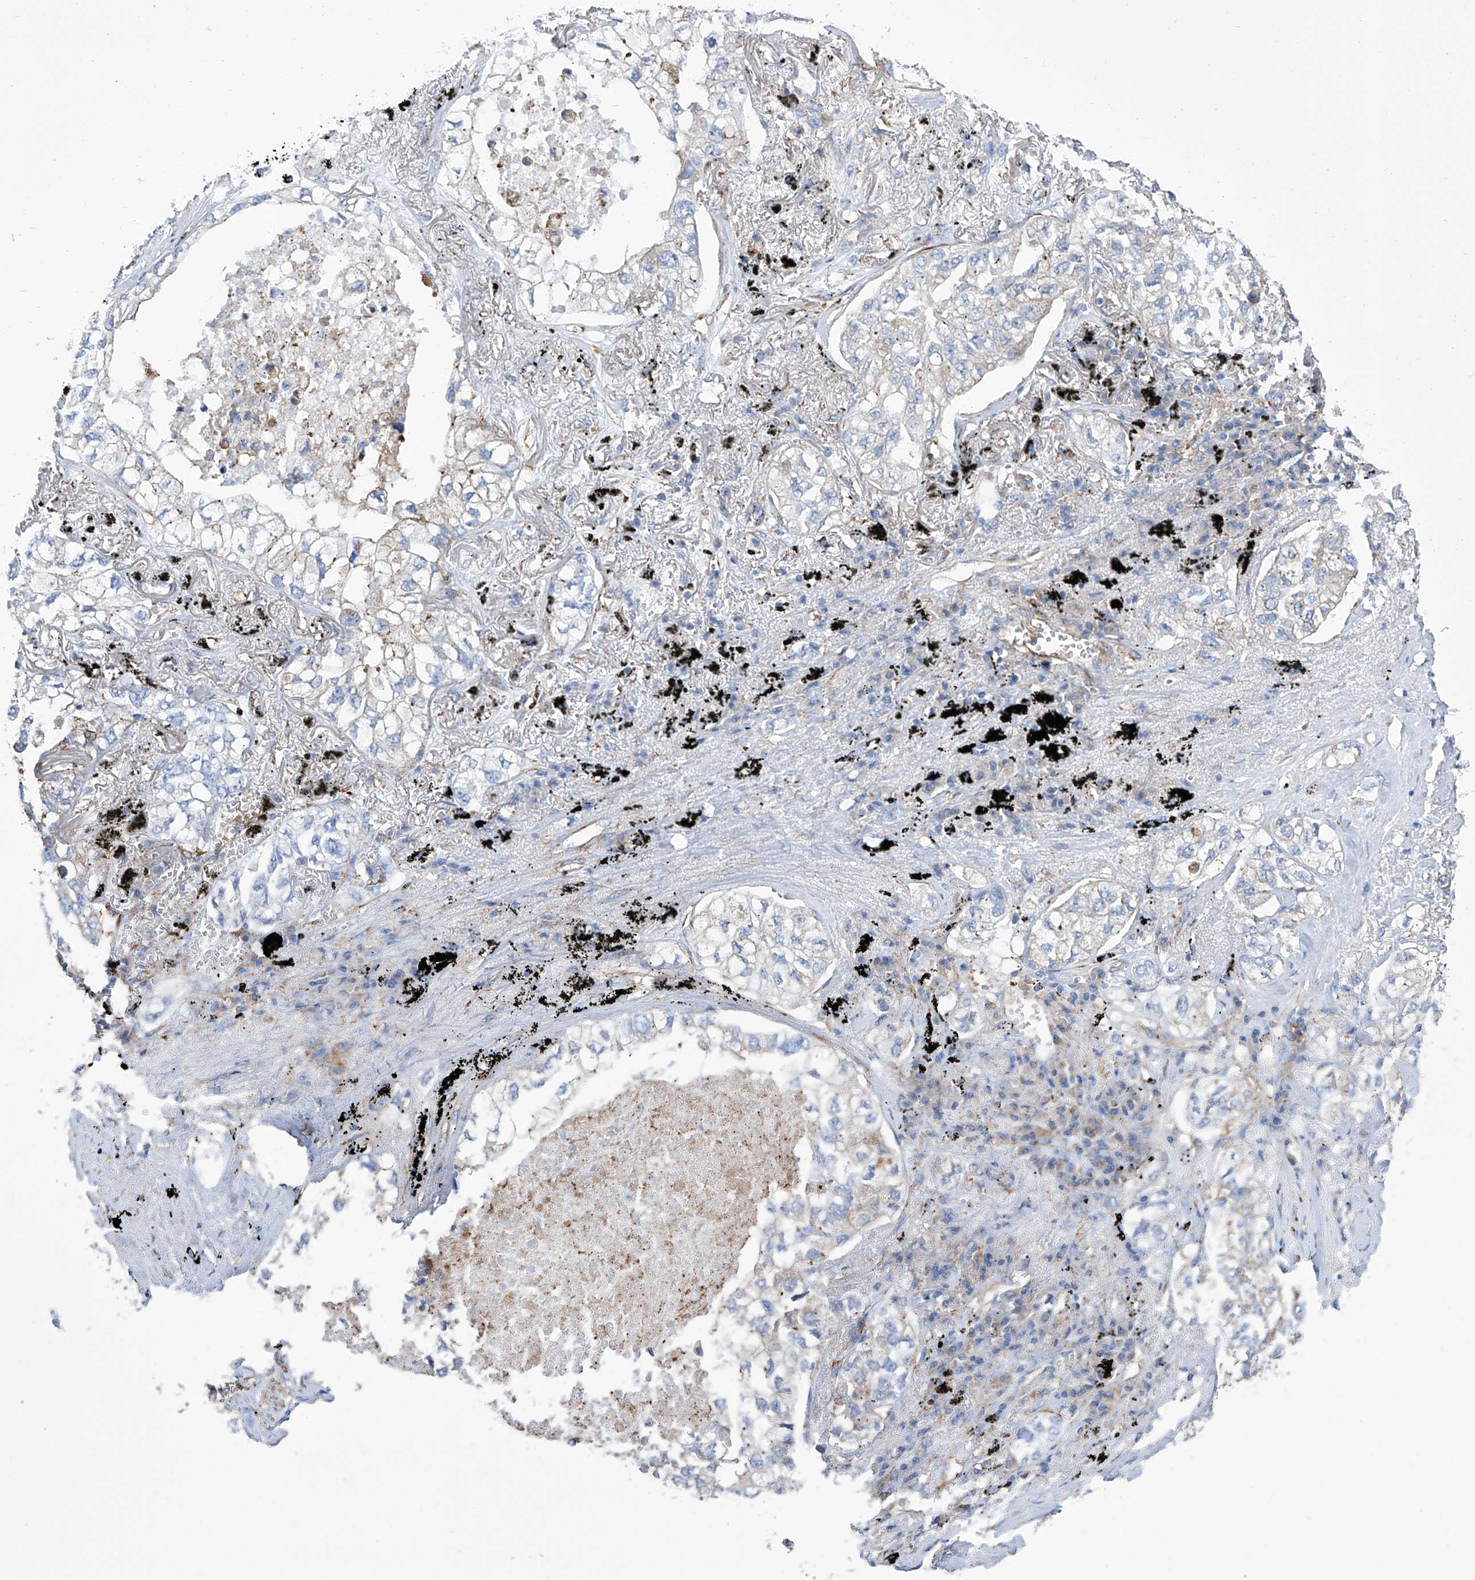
{"staining": {"intensity": "negative", "quantity": "none", "location": "none"}, "tissue": "lung cancer", "cell_type": "Tumor cells", "image_type": "cancer", "snomed": [{"axis": "morphology", "description": "Adenocarcinoma, NOS"}, {"axis": "topography", "description": "Lung"}], "caption": "The immunohistochemistry image has no significant expression in tumor cells of lung cancer (adenocarcinoma) tissue.", "gene": "GPT", "patient": {"sex": "male", "age": 65}}